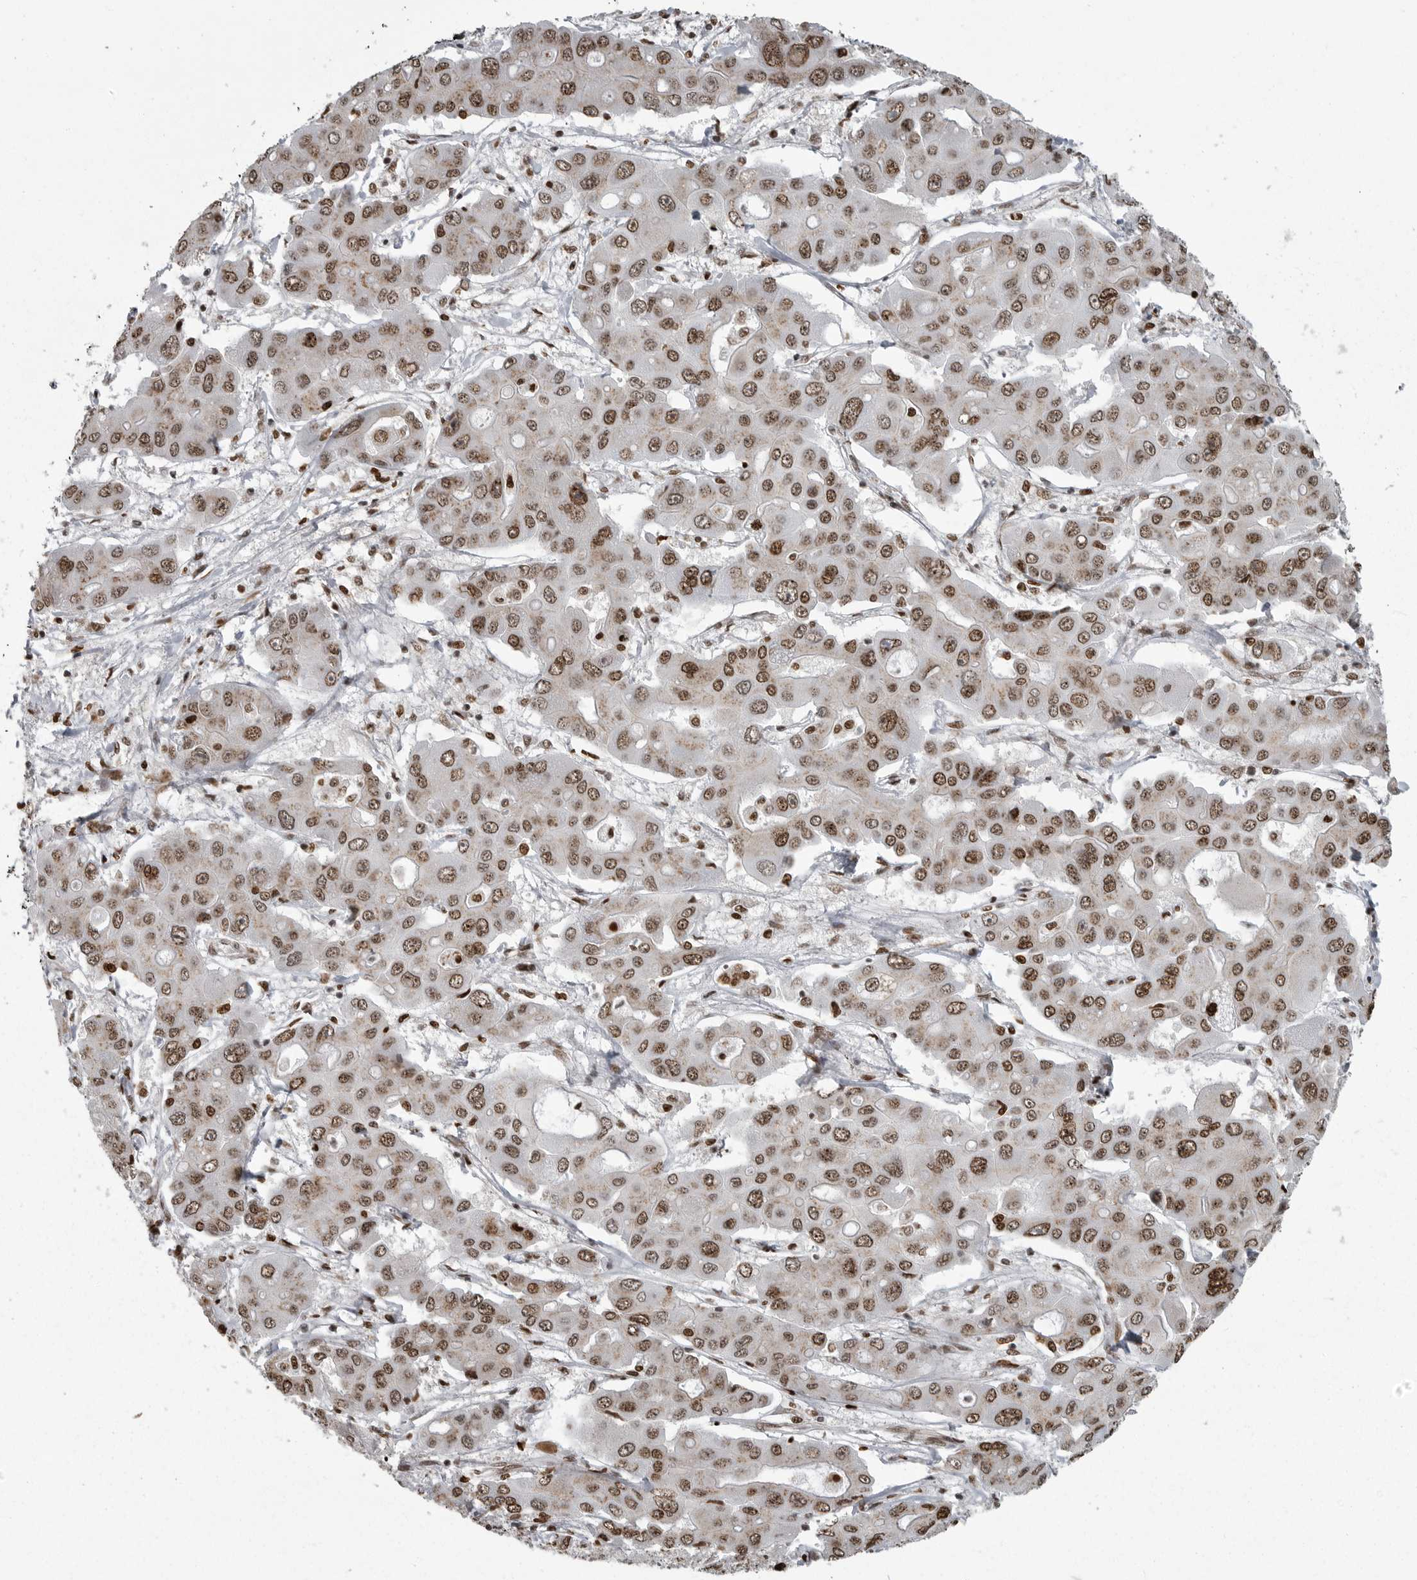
{"staining": {"intensity": "moderate", "quantity": ">75%", "location": "nuclear"}, "tissue": "liver cancer", "cell_type": "Tumor cells", "image_type": "cancer", "snomed": [{"axis": "morphology", "description": "Cholangiocarcinoma"}, {"axis": "topography", "description": "Liver"}], "caption": "Tumor cells show medium levels of moderate nuclear positivity in approximately >75% of cells in liver cancer (cholangiocarcinoma).", "gene": "YAF2", "patient": {"sex": "male", "age": 67}}